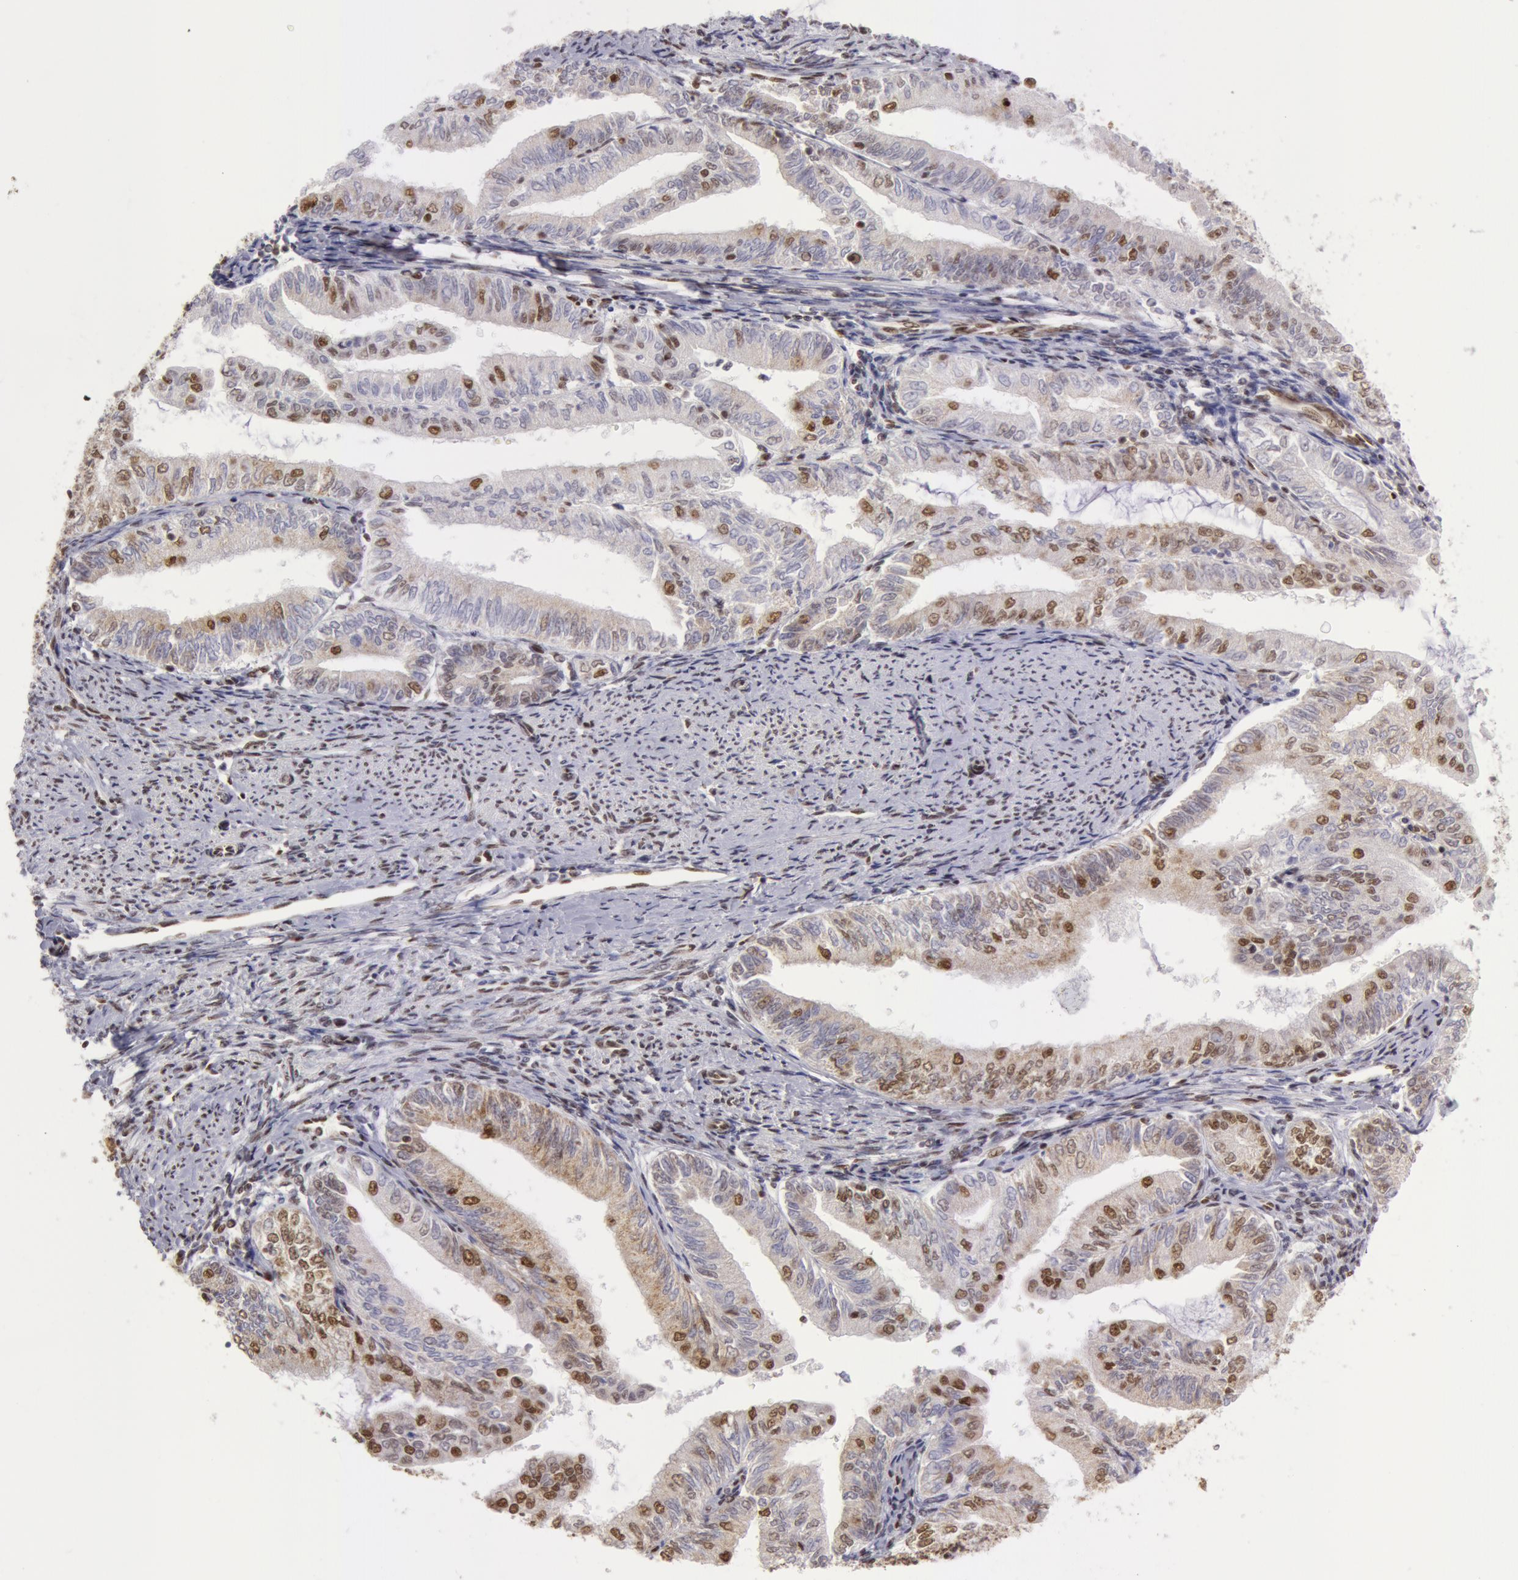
{"staining": {"intensity": "moderate", "quantity": "25%-75%", "location": "cytoplasmic/membranous,nuclear"}, "tissue": "endometrial cancer", "cell_type": "Tumor cells", "image_type": "cancer", "snomed": [{"axis": "morphology", "description": "Adenocarcinoma, NOS"}, {"axis": "topography", "description": "Endometrium"}], "caption": "Adenocarcinoma (endometrial) stained for a protein displays moderate cytoplasmic/membranous and nuclear positivity in tumor cells. (DAB = brown stain, brightfield microscopy at high magnification).", "gene": "VRTN", "patient": {"sex": "female", "age": 66}}